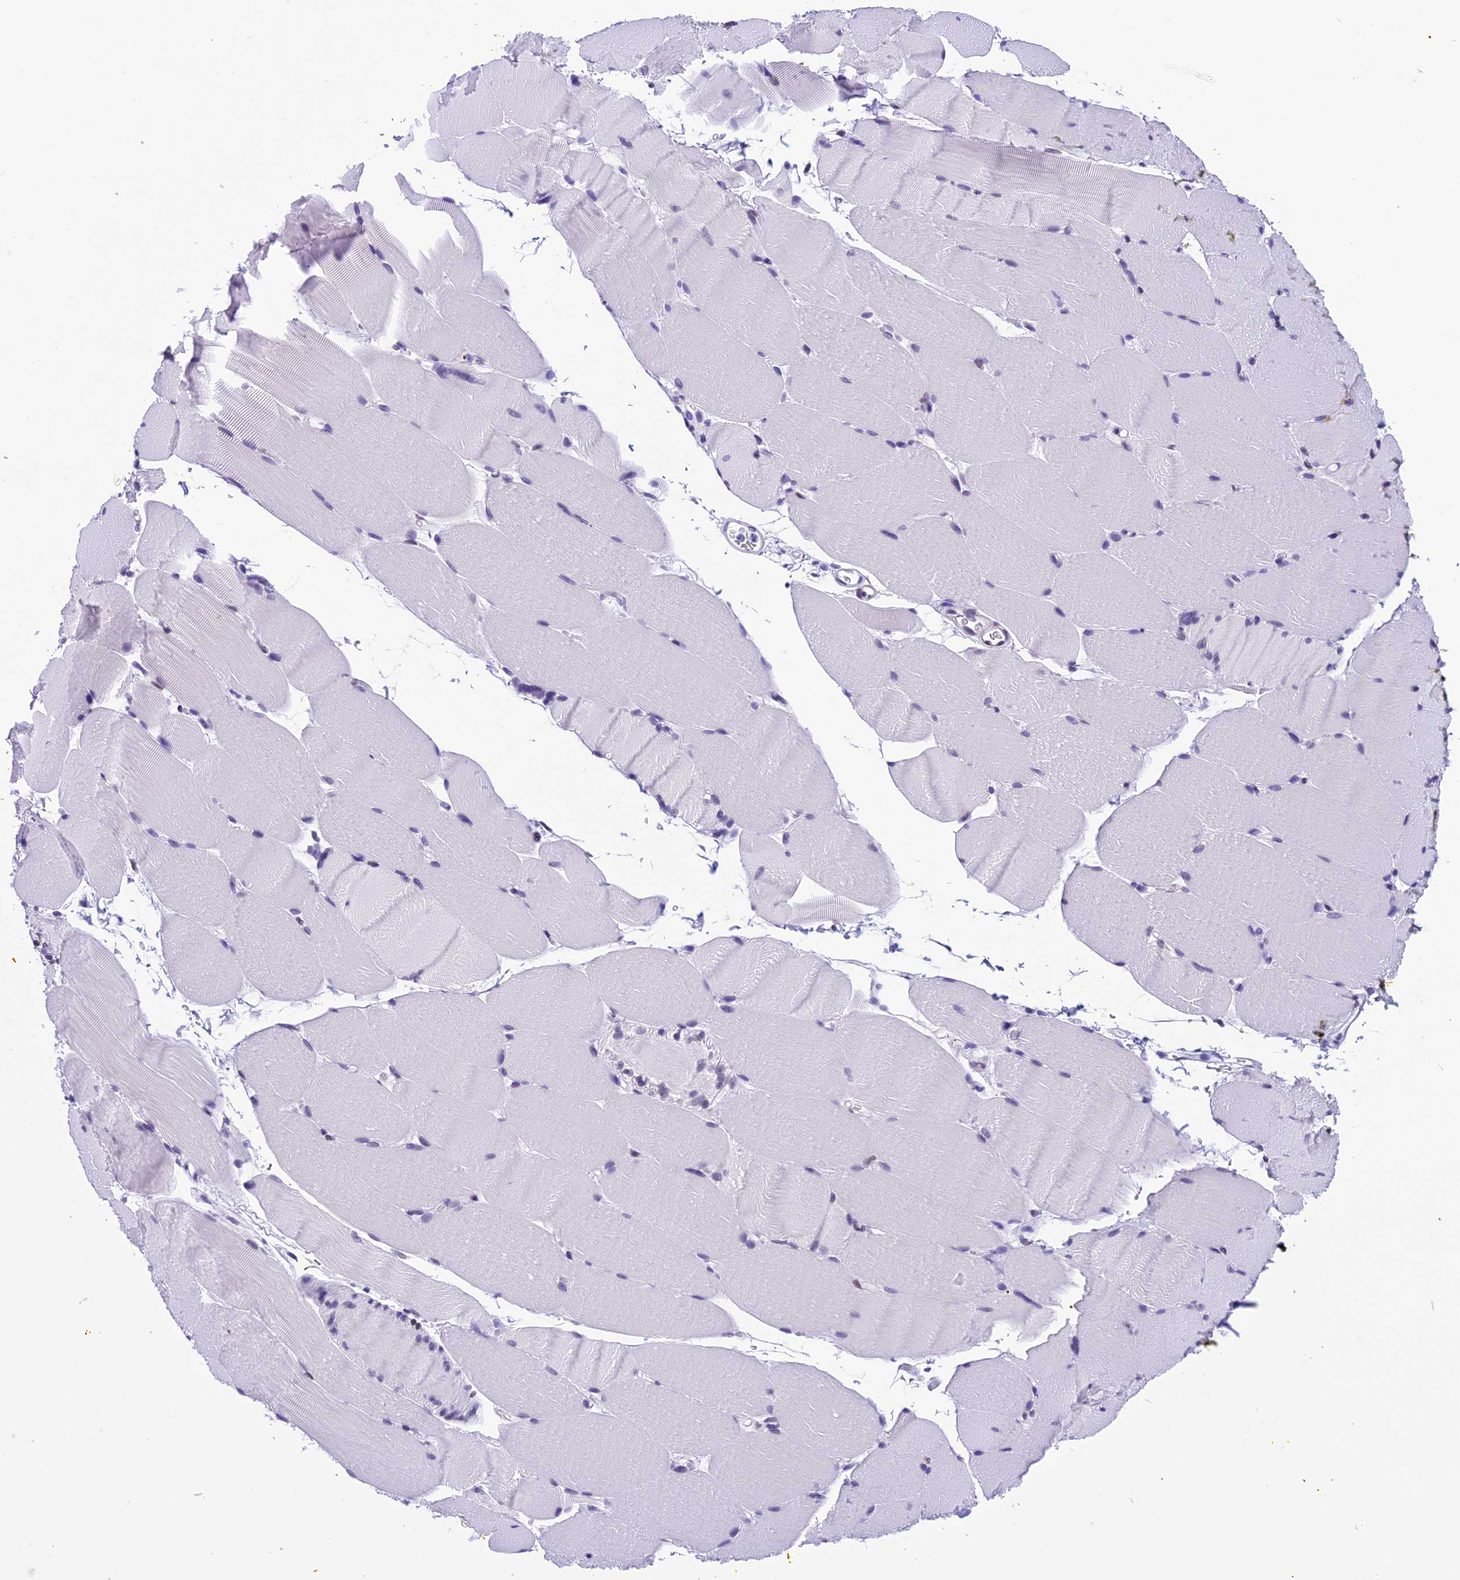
{"staining": {"intensity": "negative", "quantity": "none", "location": "none"}, "tissue": "skeletal muscle", "cell_type": "Myocytes", "image_type": "normal", "snomed": [{"axis": "morphology", "description": "Normal tissue, NOS"}, {"axis": "topography", "description": "Skeletal muscle"}, {"axis": "topography", "description": "Parathyroid gland"}], "caption": "Immunohistochemistry image of benign skeletal muscle stained for a protein (brown), which reveals no staining in myocytes.", "gene": "METTL25", "patient": {"sex": "female", "age": 37}}